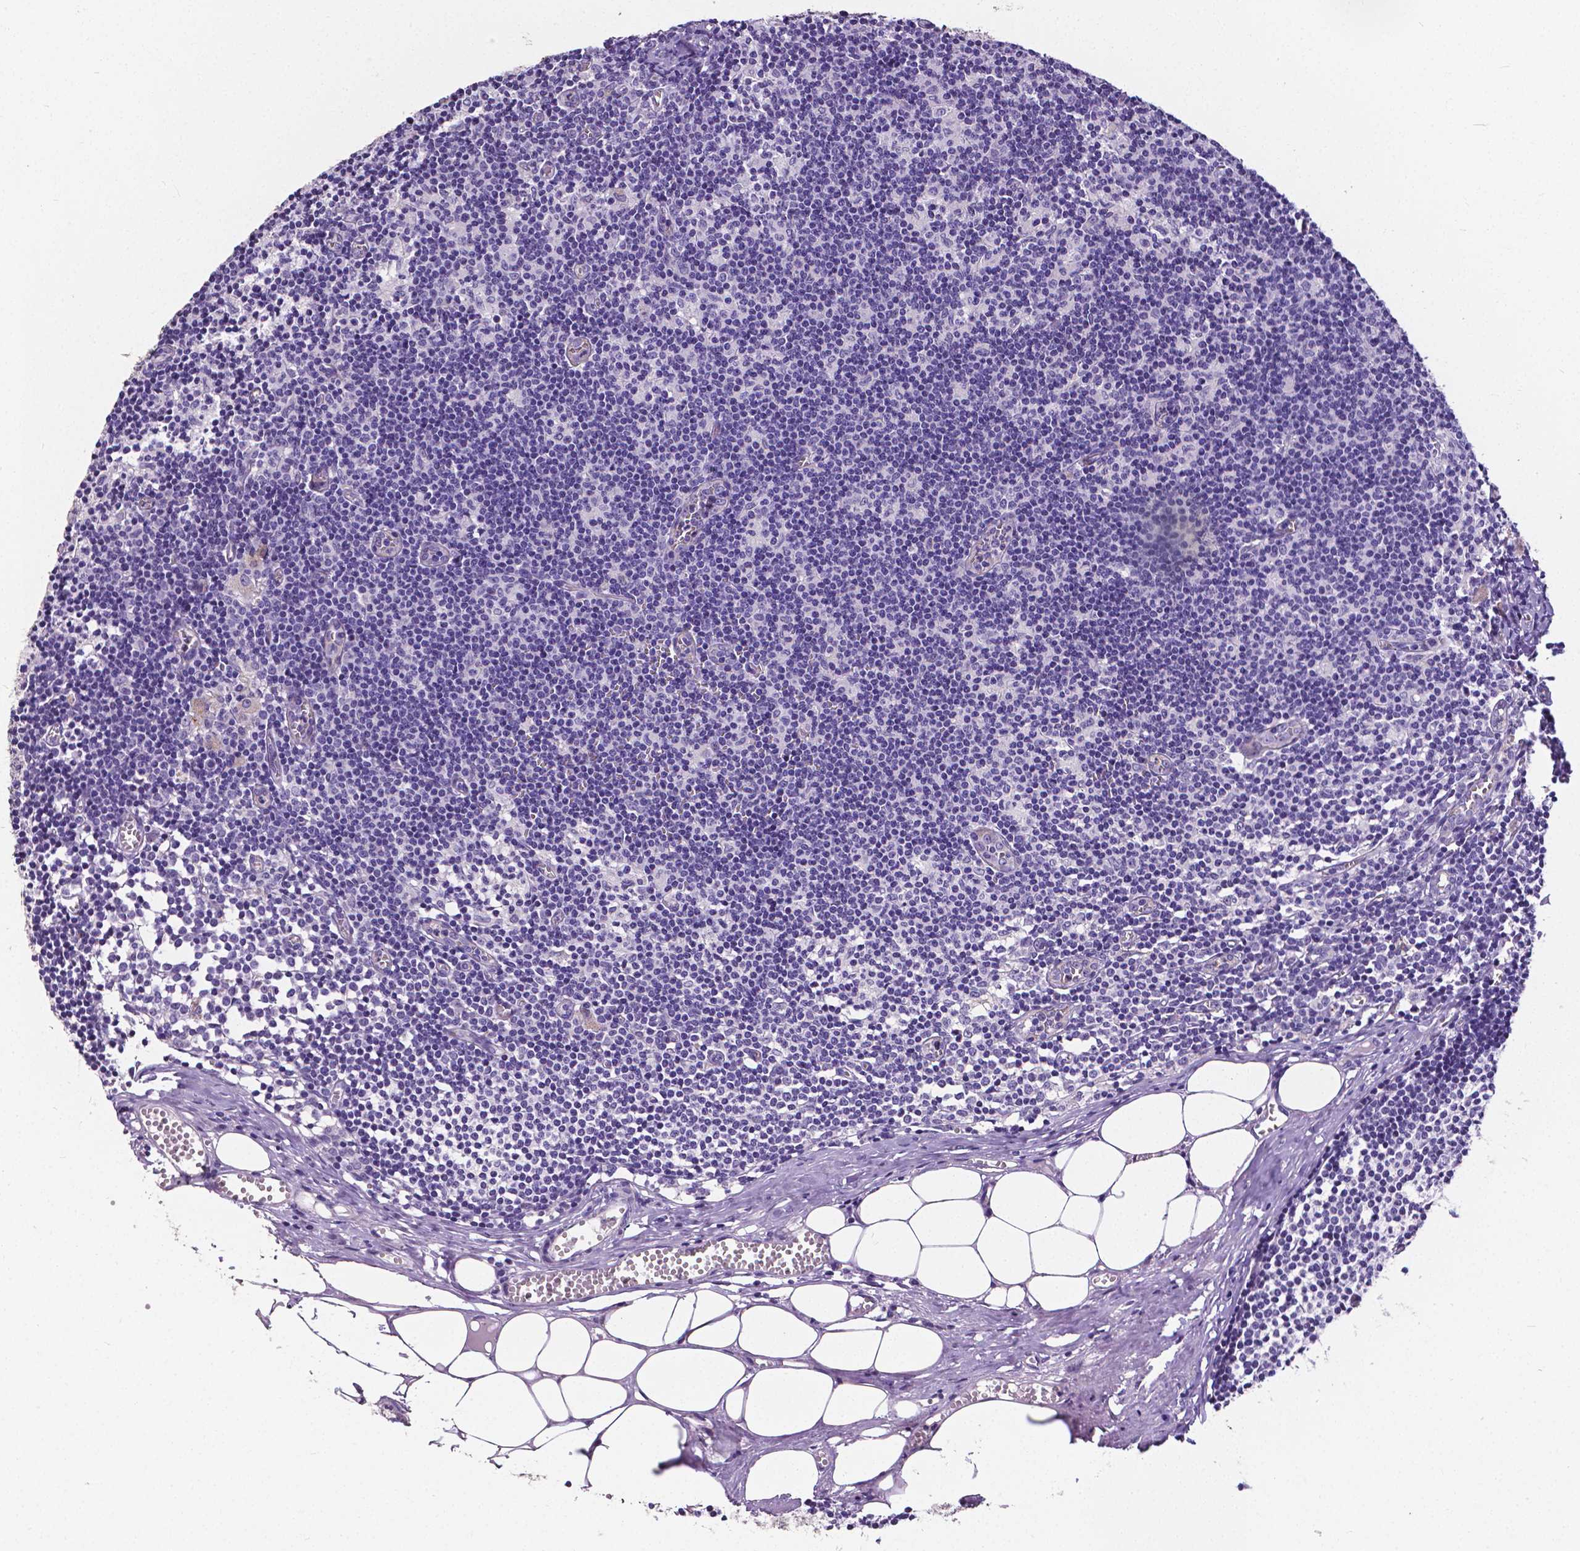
{"staining": {"intensity": "negative", "quantity": "none", "location": "none"}, "tissue": "lymph node", "cell_type": "Germinal center cells", "image_type": "normal", "snomed": [{"axis": "morphology", "description": "Normal tissue, NOS"}, {"axis": "topography", "description": "Lymph node"}], "caption": "High power microscopy photomicrograph of an immunohistochemistry photomicrograph of unremarkable lymph node, revealing no significant positivity in germinal center cells.", "gene": "OCLN", "patient": {"sex": "female", "age": 52}}